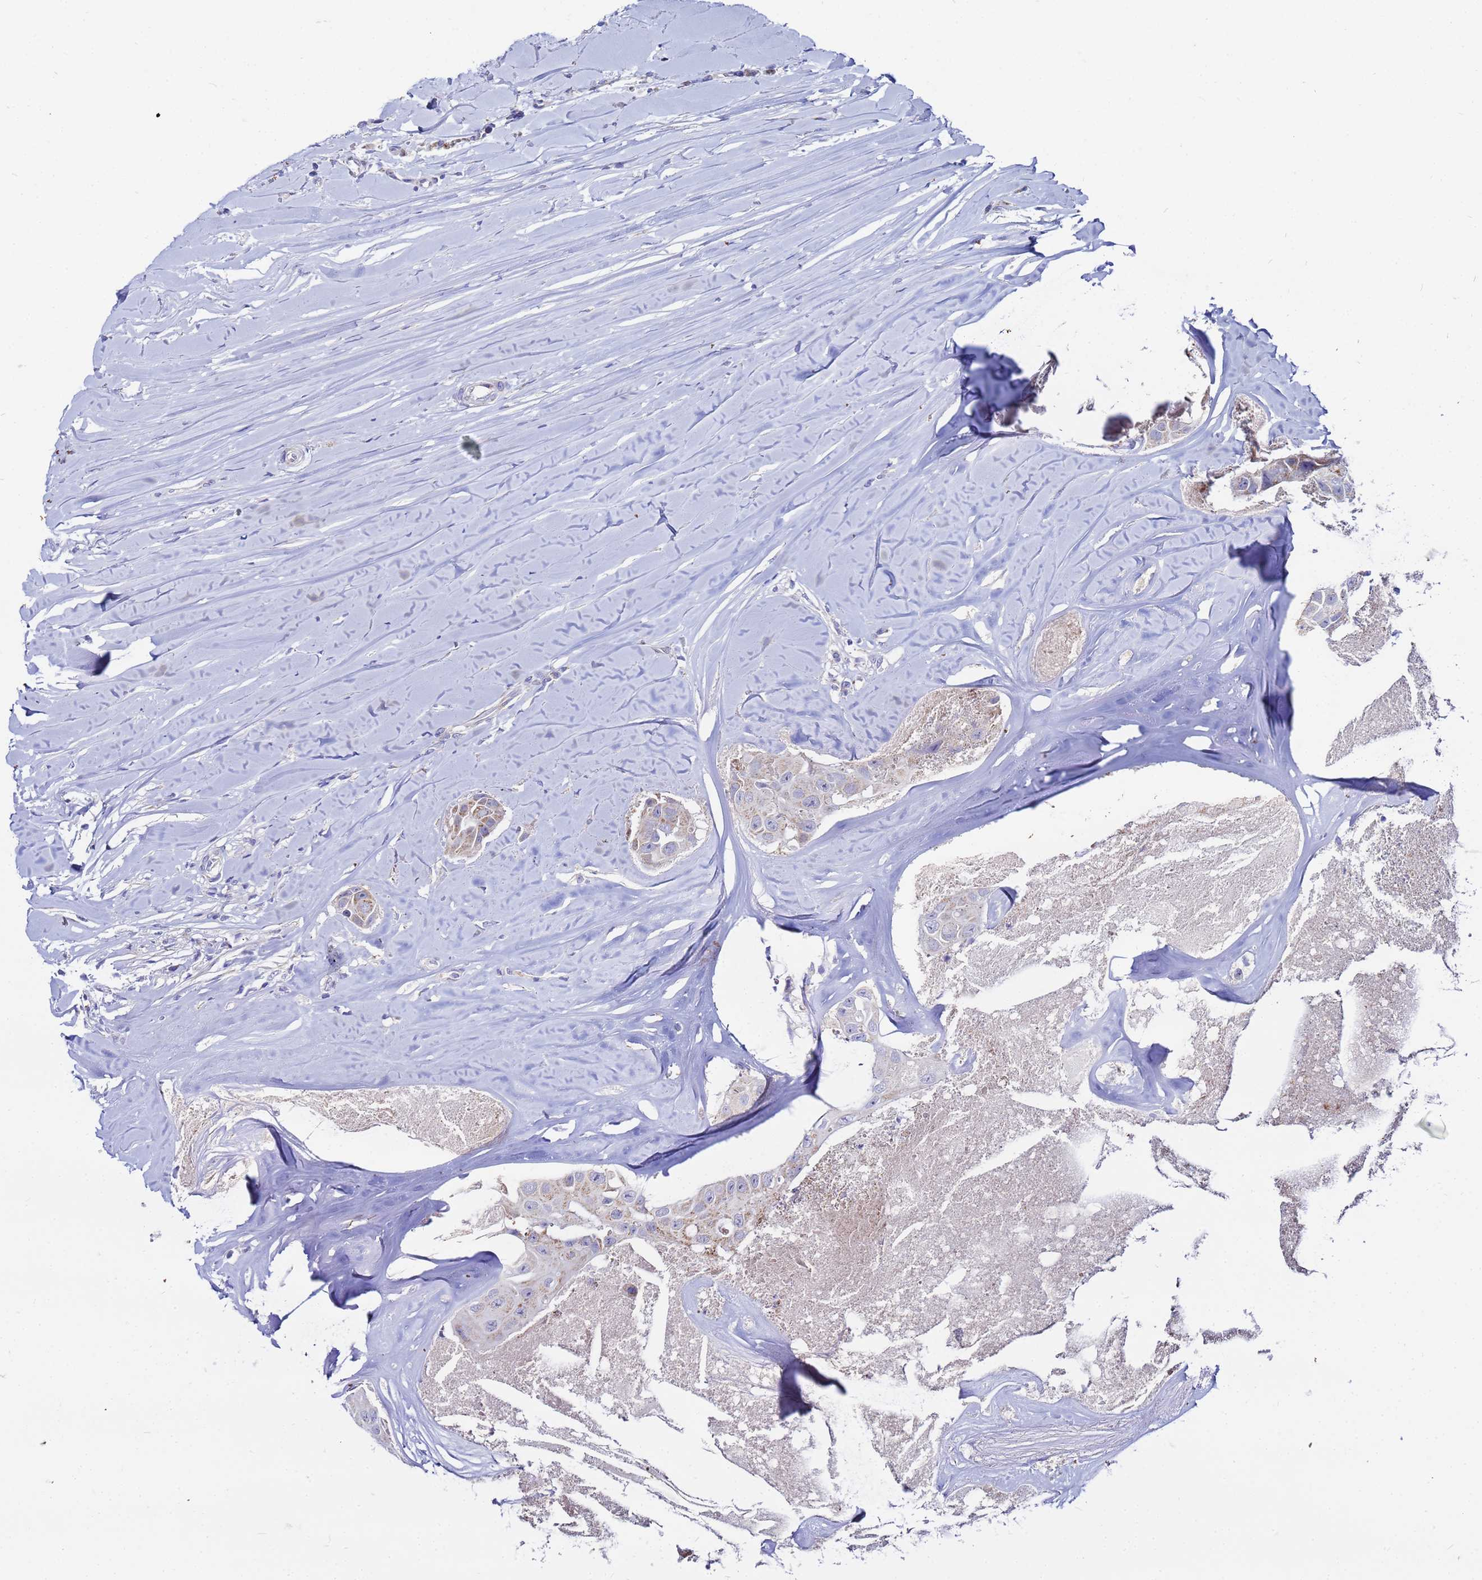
{"staining": {"intensity": "weak", "quantity": "<25%", "location": "cytoplasmic/membranous"}, "tissue": "head and neck cancer", "cell_type": "Tumor cells", "image_type": "cancer", "snomed": [{"axis": "morphology", "description": "Adenocarcinoma, NOS"}, {"axis": "morphology", "description": "Adenocarcinoma, metastatic, NOS"}, {"axis": "topography", "description": "Head-Neck"}], "caption": "Tumor cells are negative for brown protein staining in adenocarcinoma (head and neck).", "gene": "FAHD2A", "patient": {"sex": "male", "age": 75}}